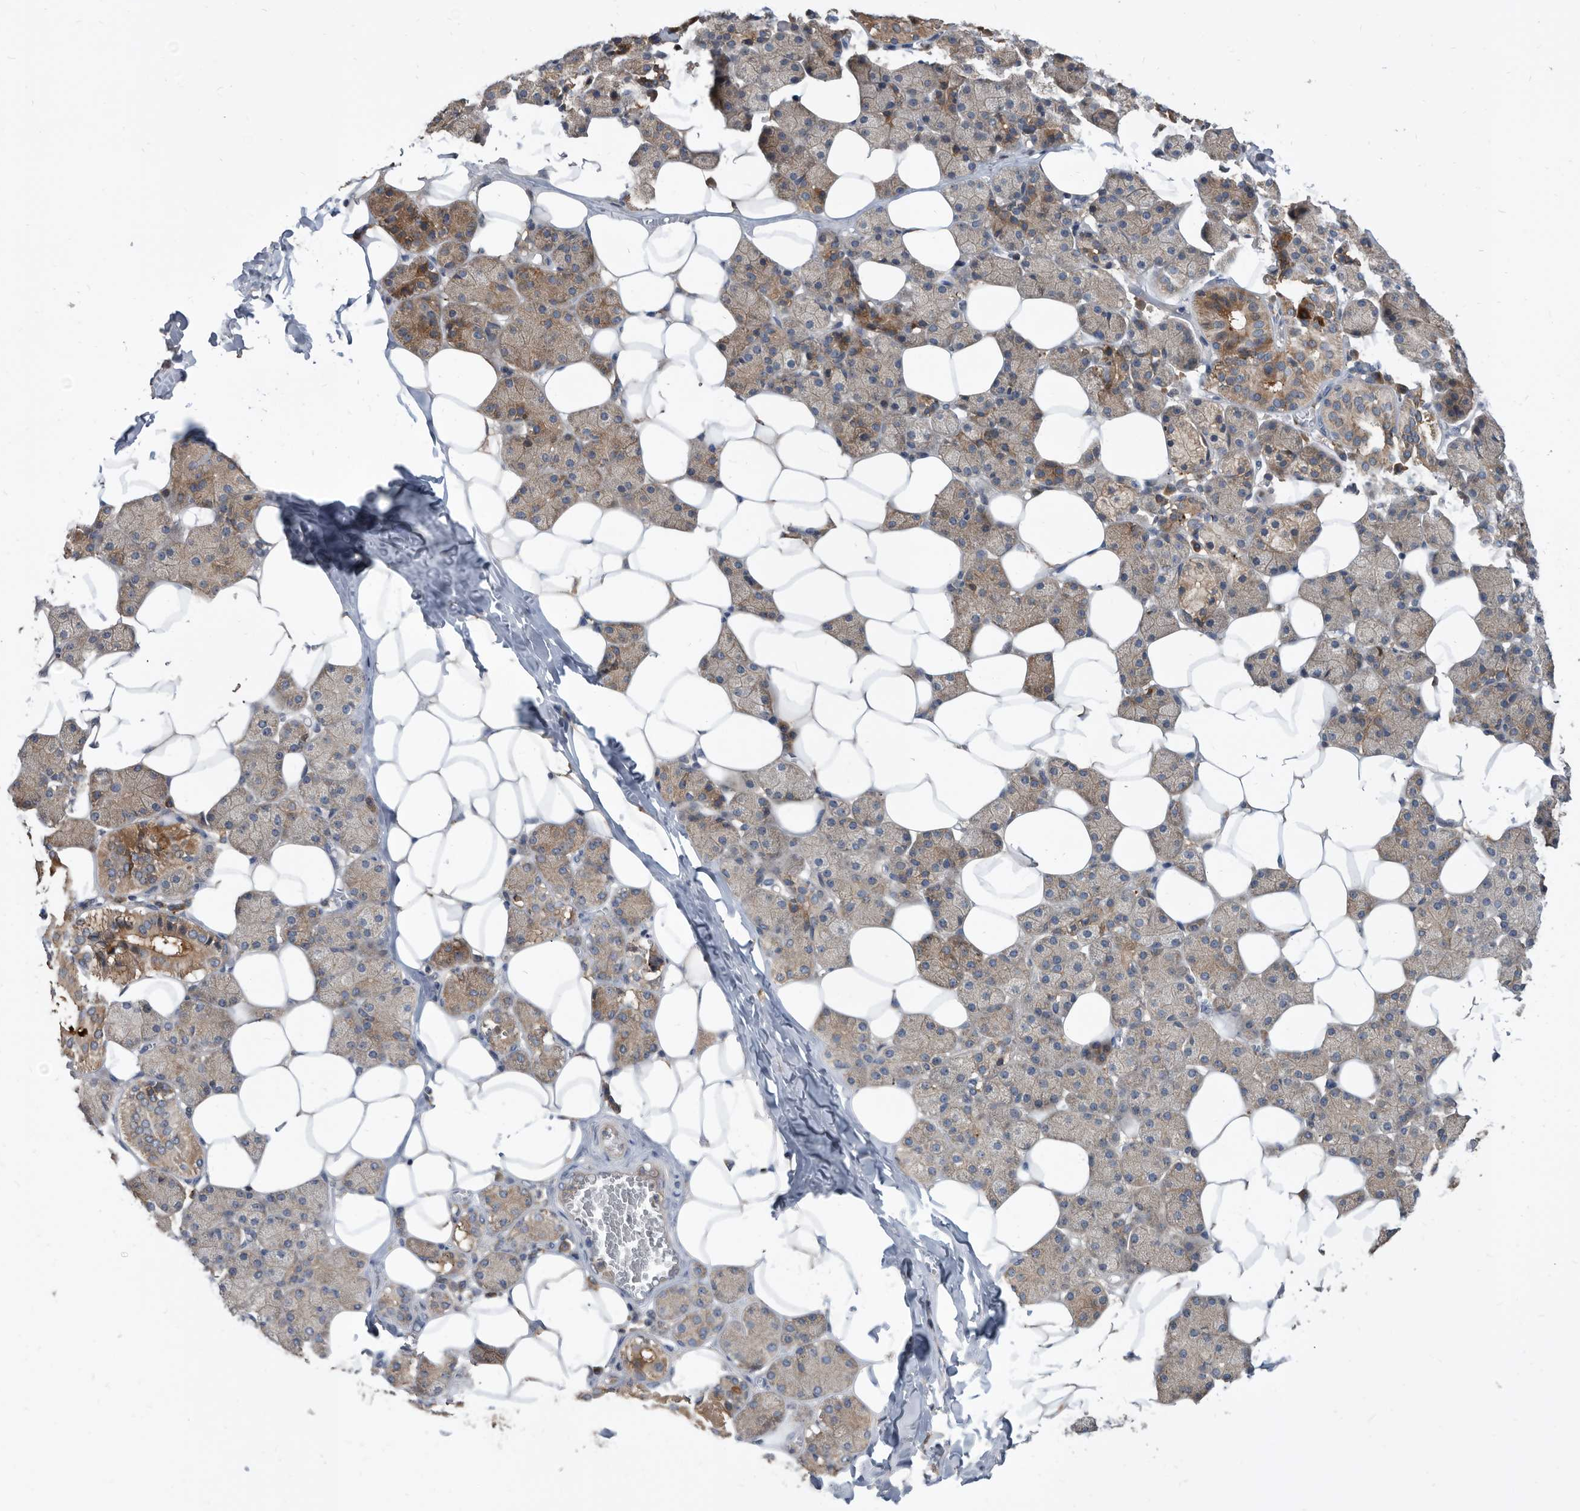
{"staining": {"intensity": "strong", "quantity": "25%-75%", "location": "cytoplasmic/membranous"}, "tissue": "salivary gland", "cell_type": "Glandular cells", "image_type": "normal", "snomed": [{"axis": "morphology", "description": "Normal tissue, NOS"}, {"axis": "topography", "description": "Salivary gland"}], "caption": "Immunohistochemistry (DAB (3,3'-diaminobenzidine)) staining of benign human salivary gland displays strong cytoplasmic/membranous protein expression in approximately 25%-75% of glandular cells.", "gene": "APEH", "patient": {"sex": "female", "age": 33}}